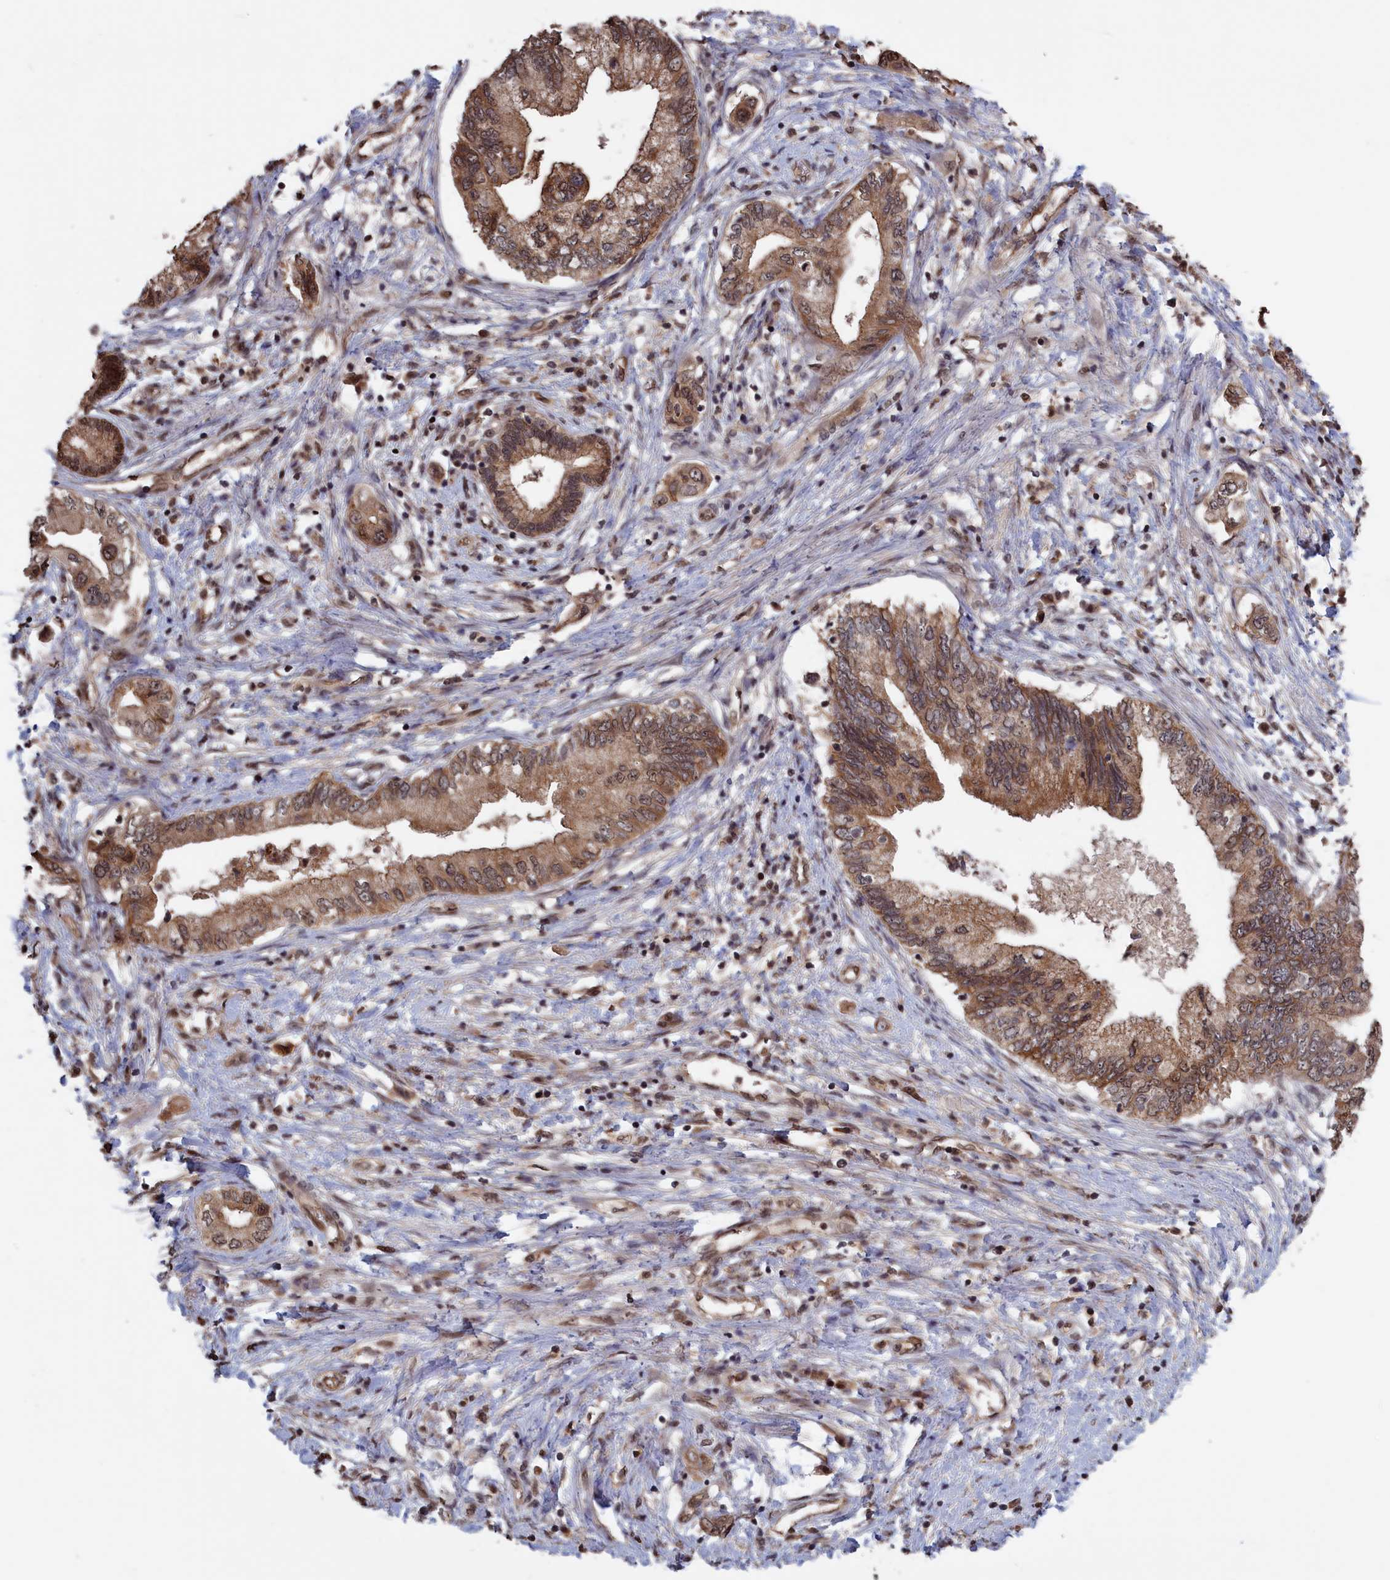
{"staining": {"intensity": "moderate", "quantity": ">75%", "location": "cytoplasmic/membranous"}, "tissue": "pancreatic cancer", "cell_type": "Tumor cells", "image_type": "cancer", "snomed": [{"axis": "morphology", "description": "Adenocarcinoma, NOS"}, {"axis": "topography", "description": "Pancreas"}], "caption": "Immunohistochemical staining of human pancreatic cancer displays medium levels of moderate cytoplasmic/membranous protein positivity in approximately >75% of tumor cells.", "gene": "PLP2", "patient": {"sex": "female", "age": 73}}